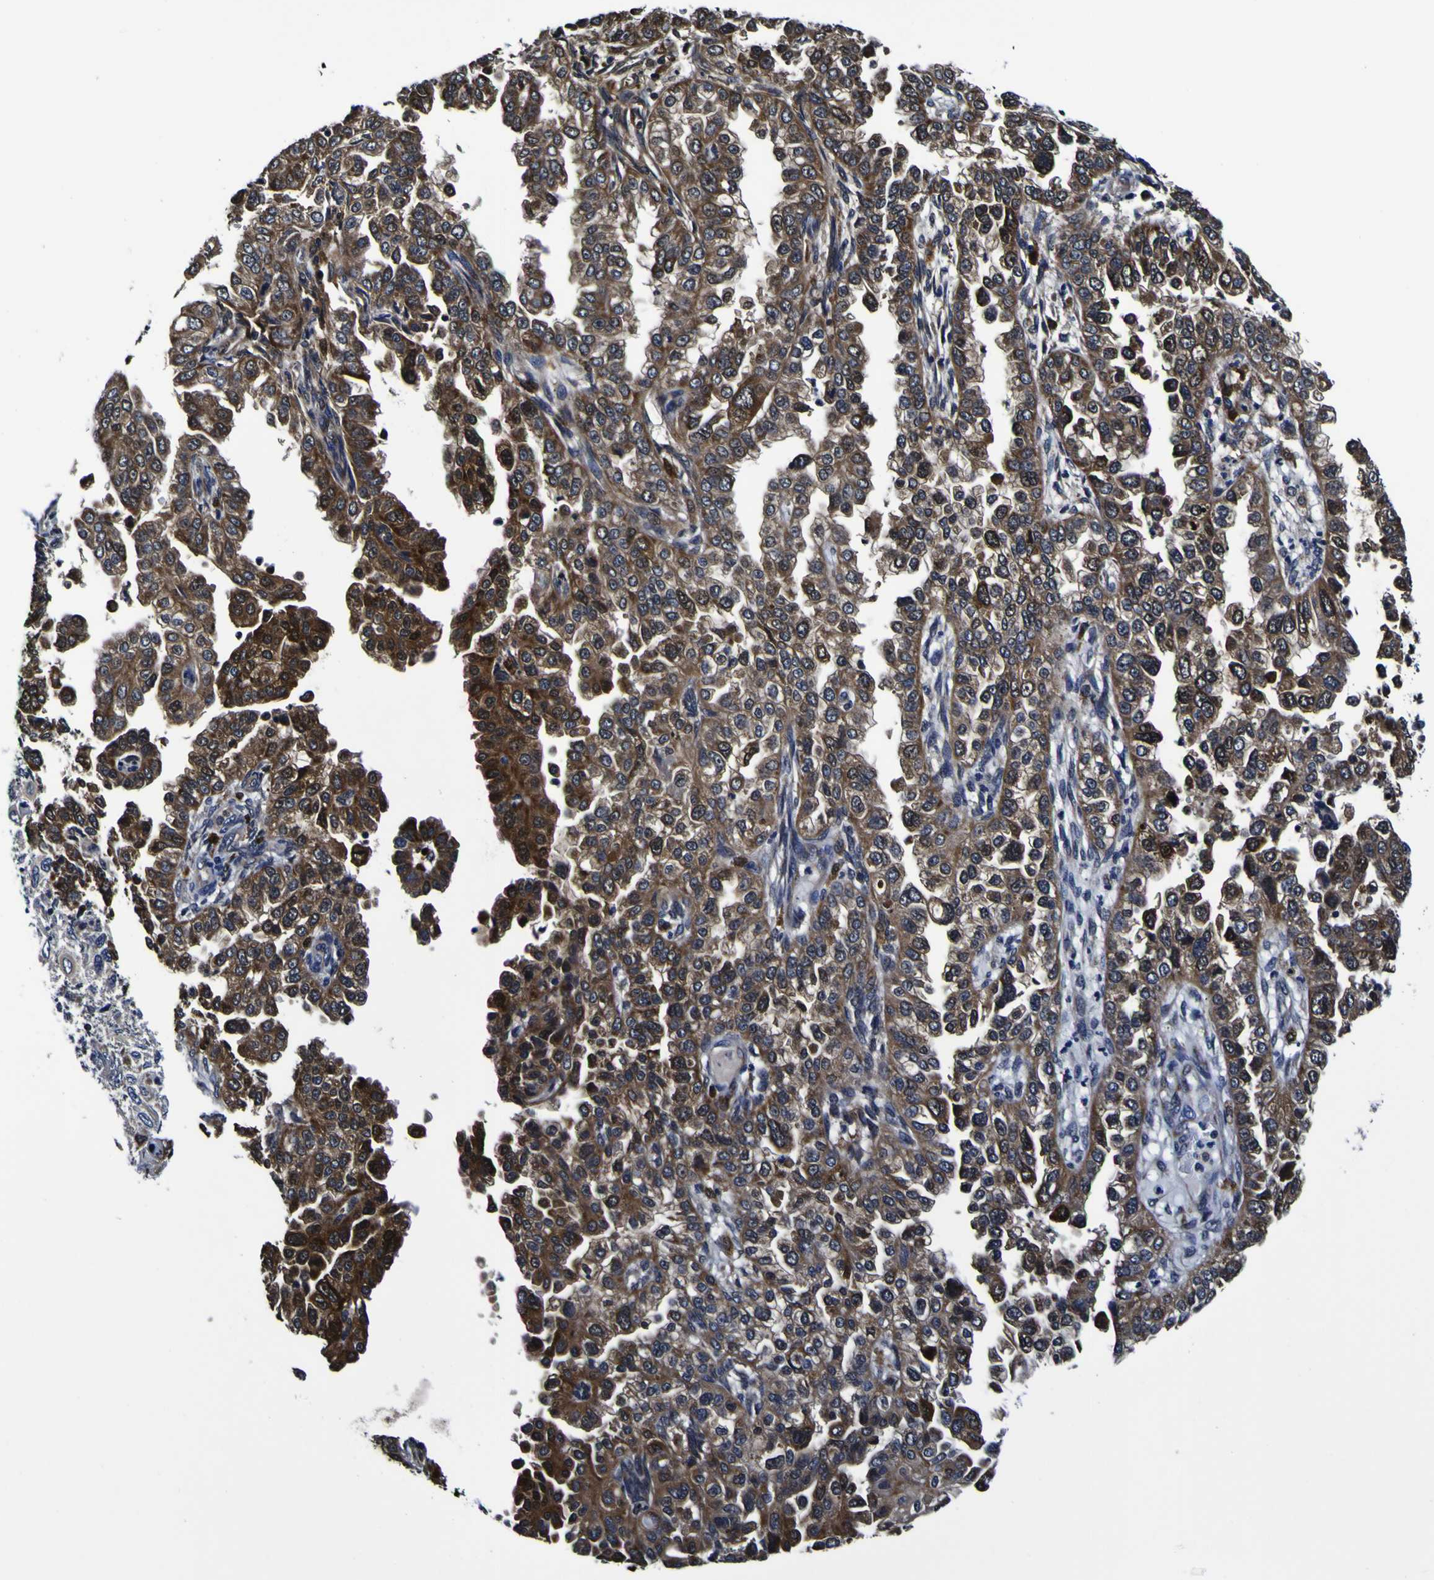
{"staining": {"intensity": "moderate", "quantity": ">75%", "location": "cytoplasmic/membranous"}, "tissue": "endometrial cancer", "cell_type": "Tumor cells", "image_type": "cancer", "snomed": [{"axis": "morphology", "description": "Adenocarcinoma, NOS"}, {"axis": "topography", "description": "Endometrium"}], "caption": "Approximately >75% of tumor cells in human adenocarcinoma (endometrial) exhibit moderate cytoplasmic/membranous protein positivity as visualized by brown immunohistochemical staining.", "gene": "GPX1", "patient": {"sex": "female", "age": 85}}